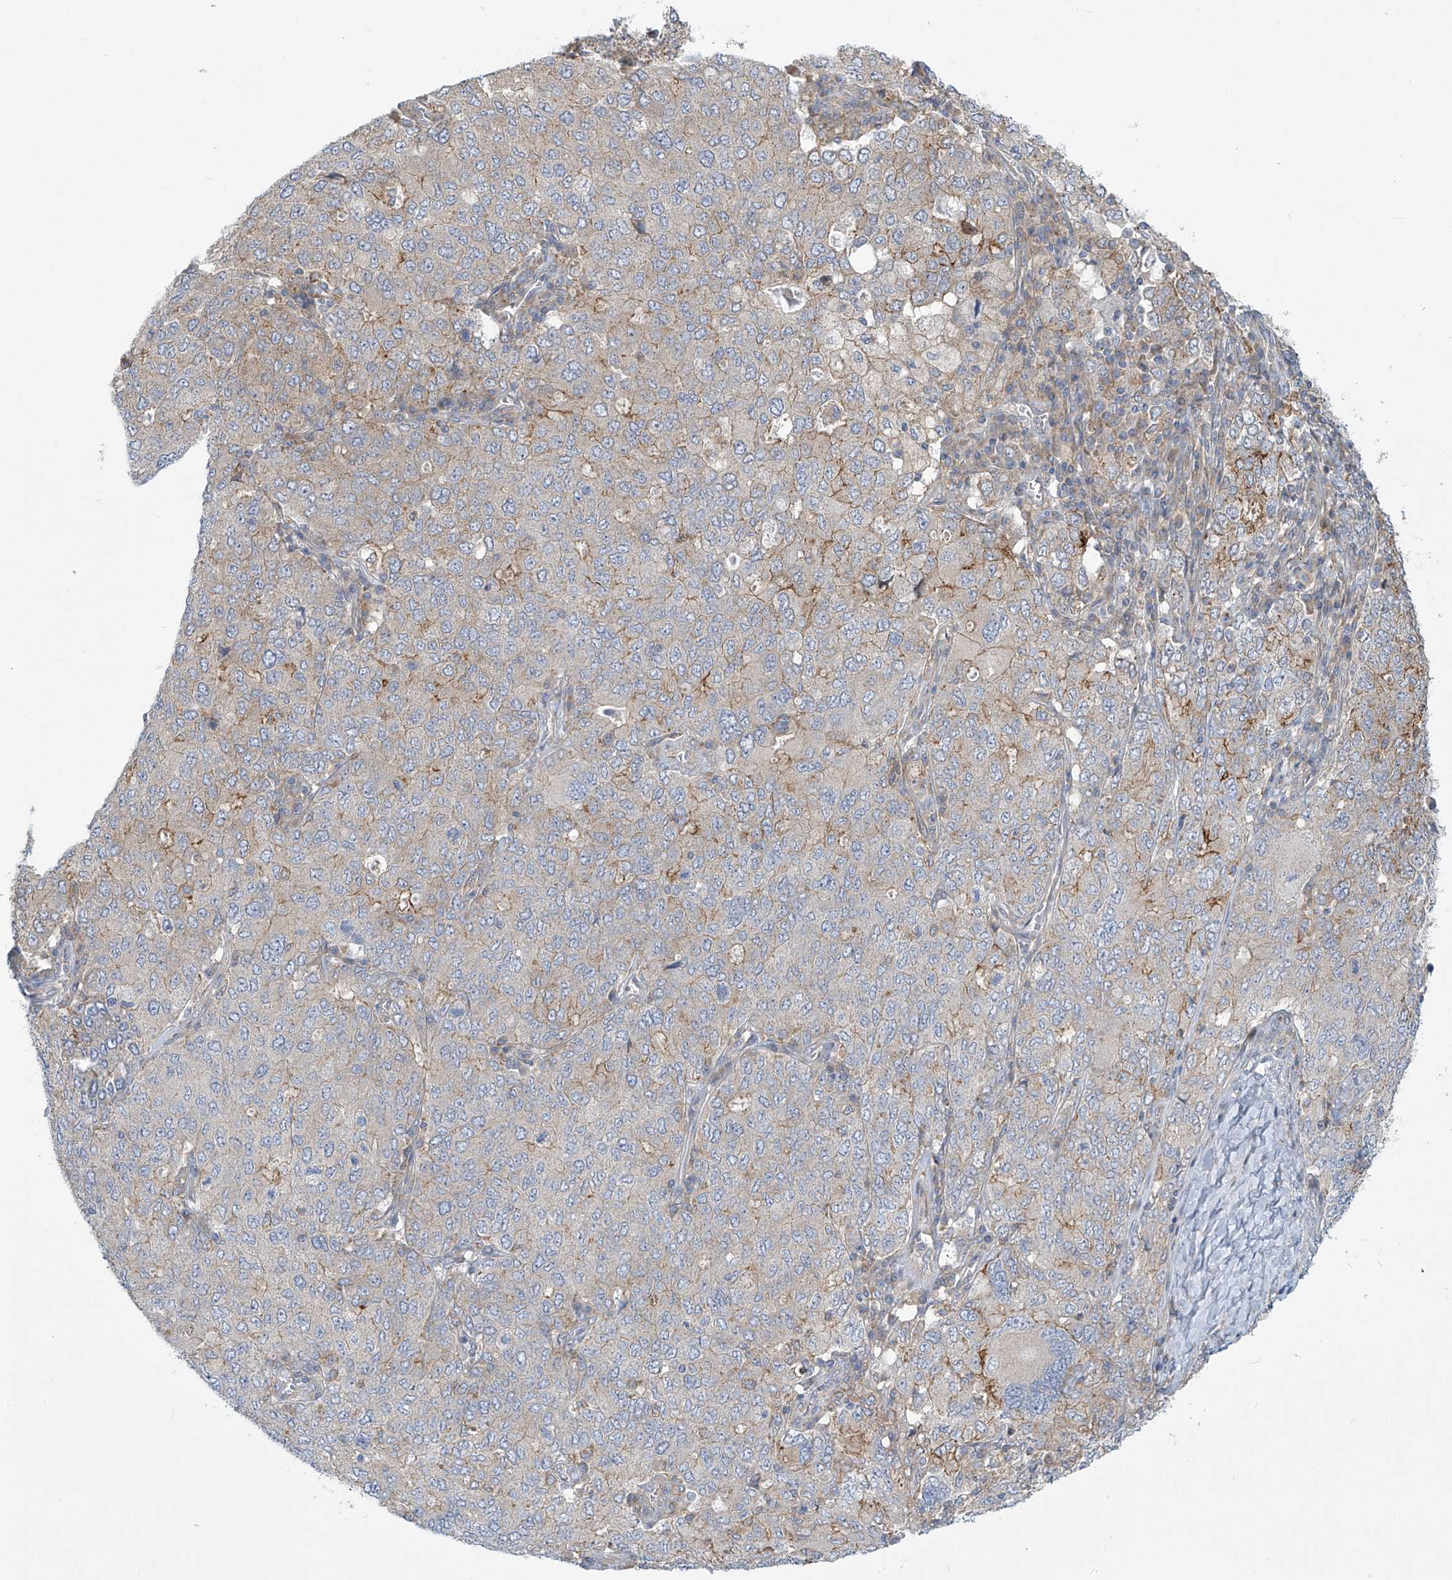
{"staining": {"intensity": "moderate", "quantity": "<25%", "location": "cytoplasmic/membranous"}, "tissue": "ovarian cancer", "cell_type": "Tumor cells", "image_type": "cancer", "snomed": [{"axis": "morphology", "description": "Carcinoma, endometroid"}, {"axis": "topography", "description": "Ovary"}], "caption": "Immunohistochemistry (IHC) image of endometroid carcinoma (ovarian) stained for a protein (brown), which demonstrates low levels of moderate cytoplasmic/membranous expression in approximately <25% of tumor cells.", "gene": "ADAT2", "patient": {"sex": "female", "age": 62}}